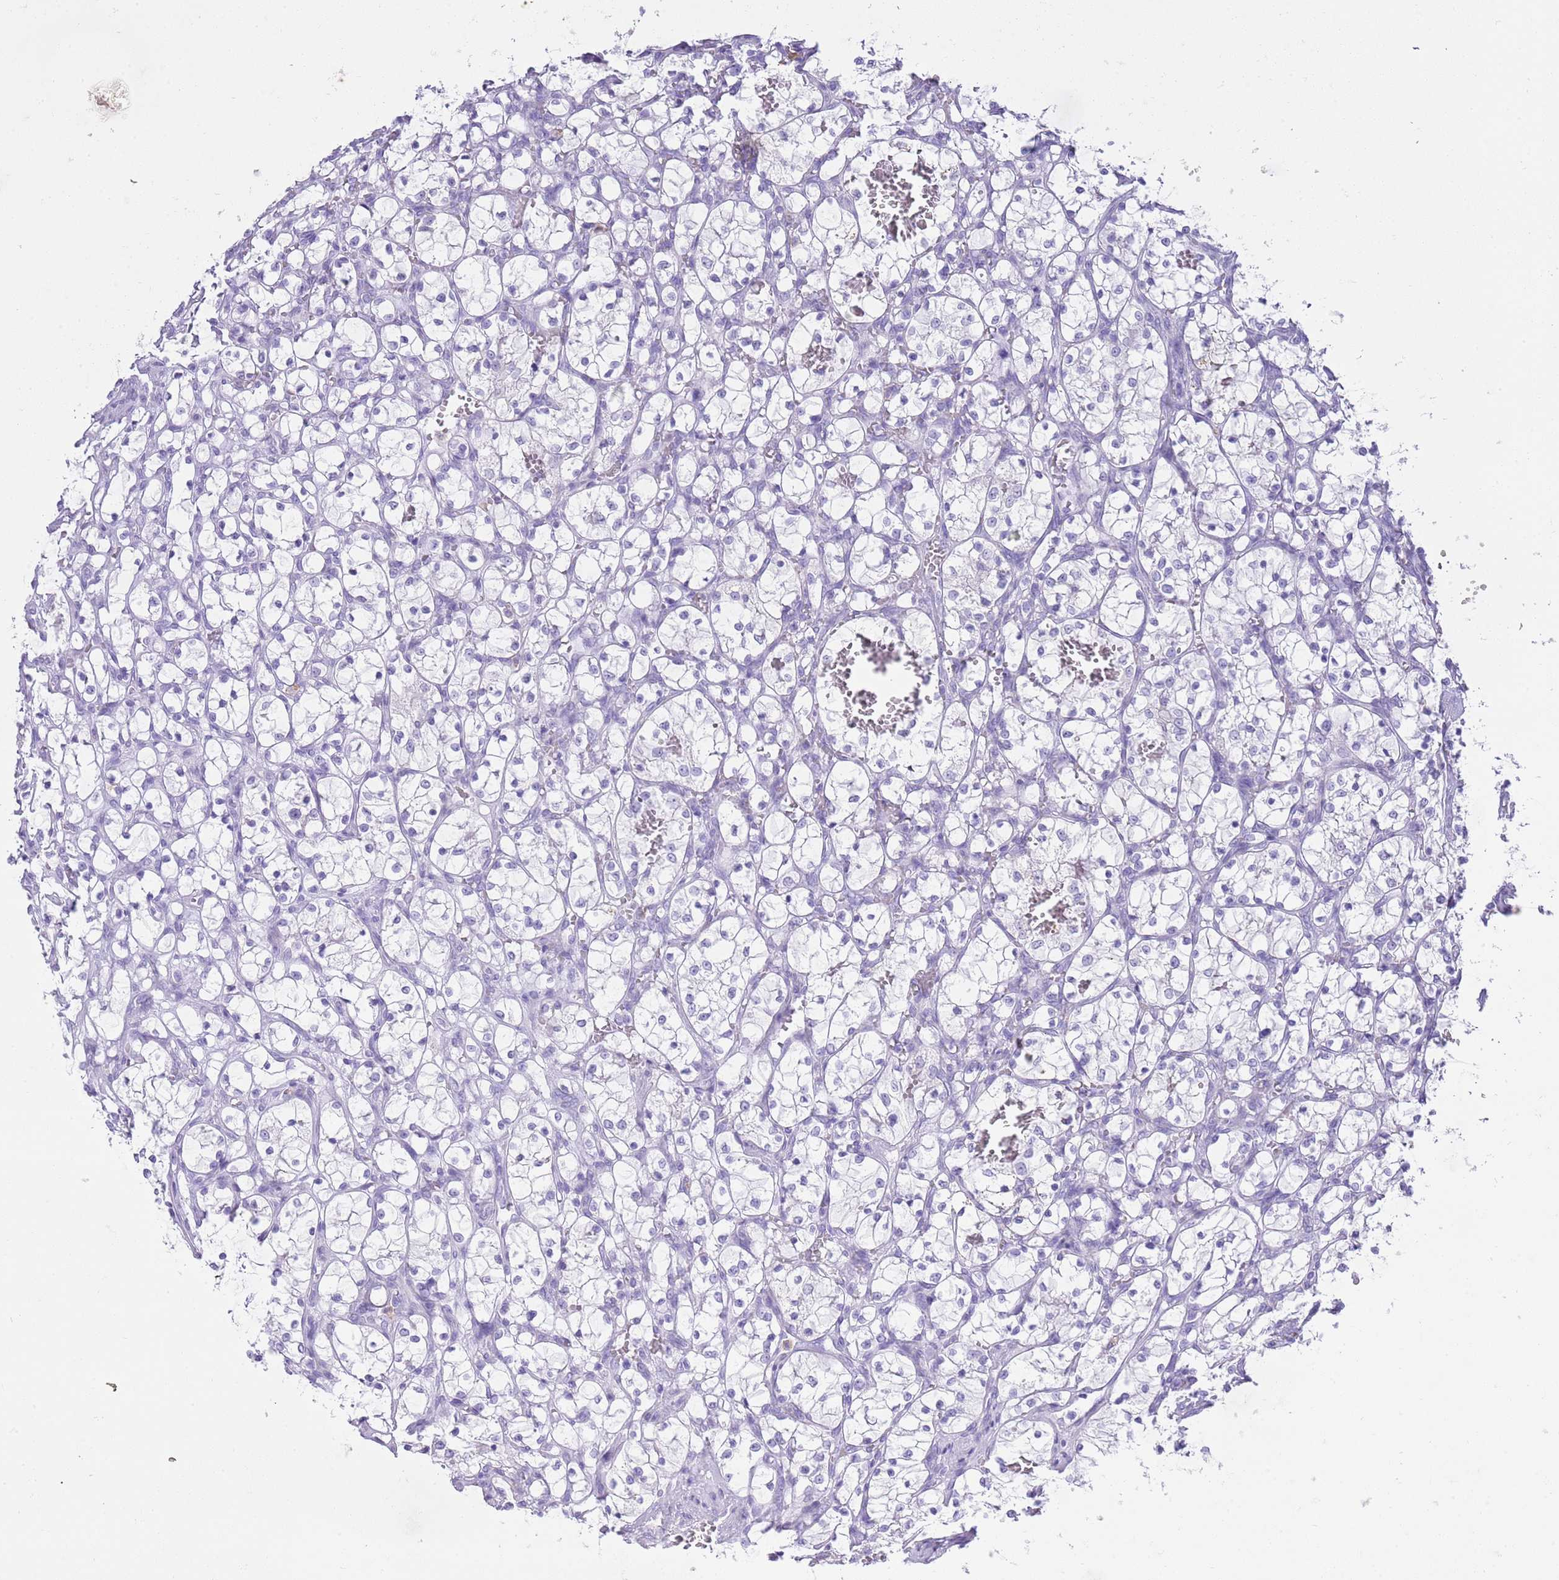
{"staining": {"intensity": "negative", "quantity": "none", "location": "none"}, "tissue": "renal cancer", "cell_type": "Tumor cells", "image_type": "cancer", "snomed": [{"axis": "morphology", "description": "Adenocarcinoma, NOS"}, {"axis": "topography", "description": "Kidney"}], "caption": "A high-resolution micrograph shows immunohistochemistry (IHC) staining of renal cancer, which displays no significant positivity in tumor cells.", "gene": "OR2Z1", "patient": {"sex": "female", "age": 69}}